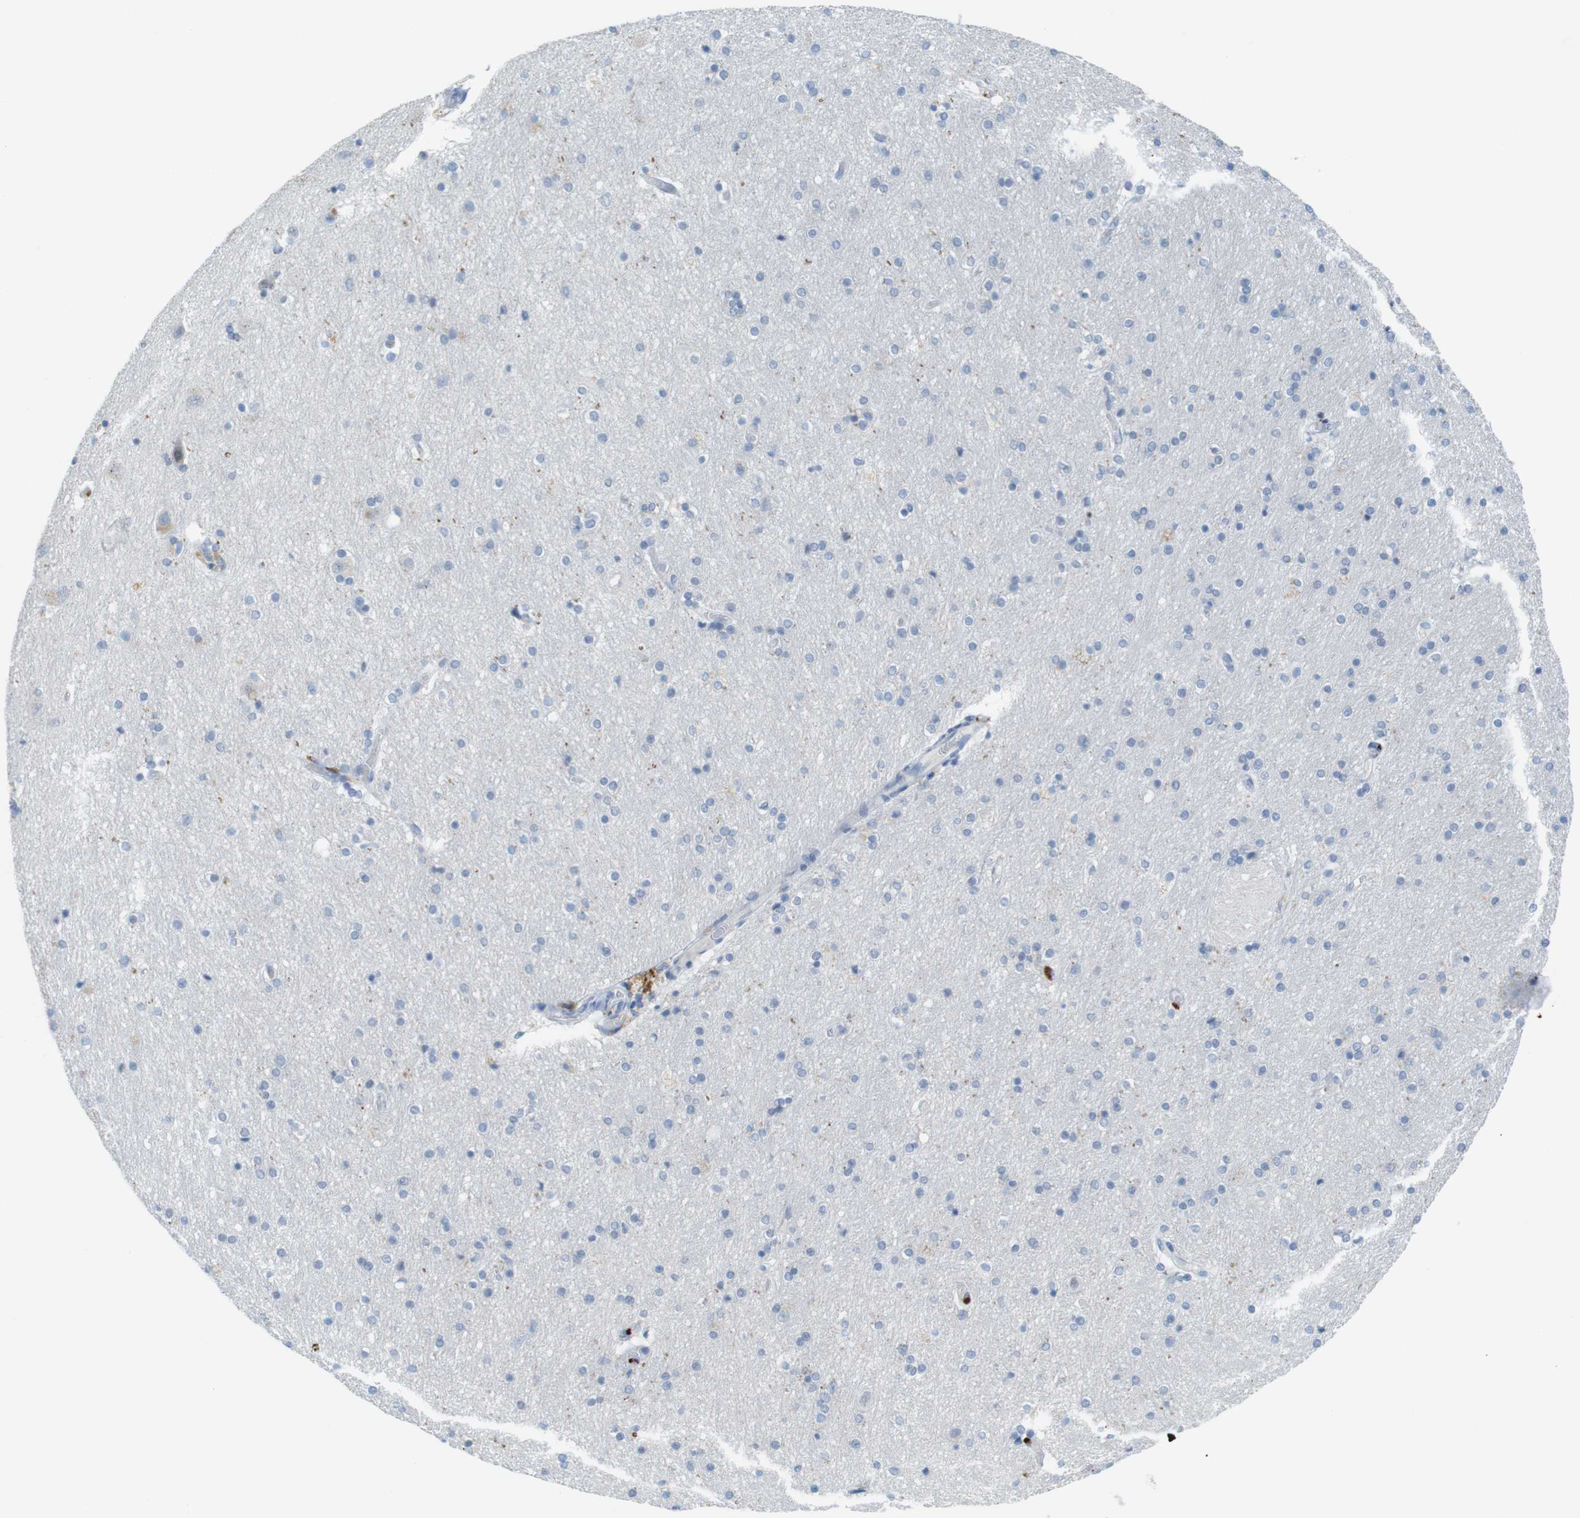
{"staining": {"intensity": "negative", "quantity": "none", "location": "none"}, "tissue": "hippocampus", "cell_type": "Glial cells", "image_type": "normal", "snomed": [{"axis": "morphology", "description": "Normal tissue, NOS"}, {"axis": "topography", "description": "Hippocampus"}], "caption": "Micrograph shows no significant protein positivity in glial cells of normal hippocampus. The staining was performed using DAB (3,3'-diaminobenzidine) to visualize the protein expression in brown, while the nuclei were stained in blue with hematoxylin (Magnification: 20x).", "gene": "YIPF1", "patient": {"sex": "female", "age": 54}}